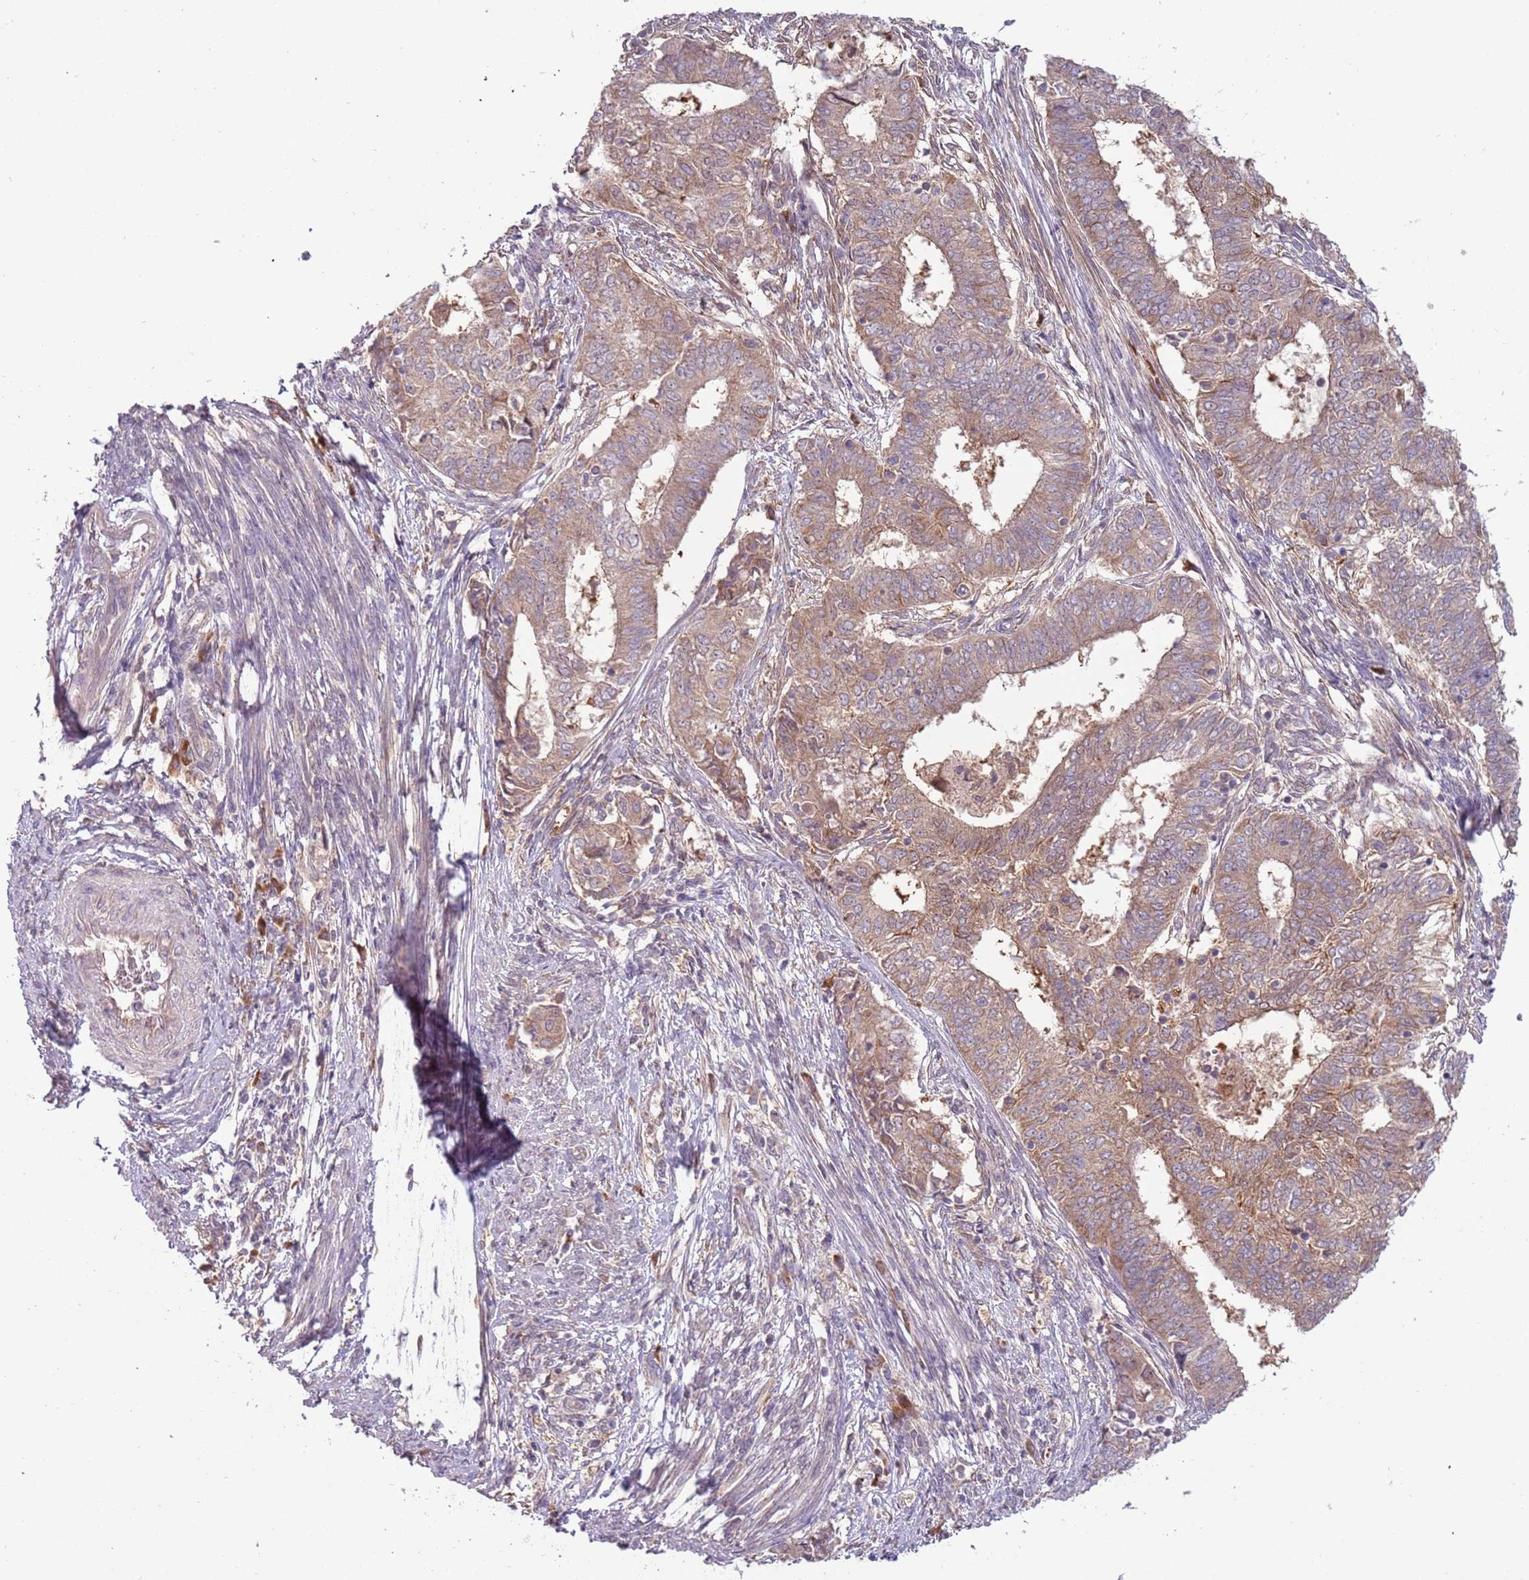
{"staining": {"intensity": "moderate", "quantity": ">75%", "location": "cytoplasmic/membranous"}, "tissue": "endometrial cancer", "cell_type": "Tumor cells", "image_type": "cancer", "snomed": [{"axis": "morphology", "description": "Adenocarcinoma, NOS"}, {"axis": "topography", "description": "Endometrium"}], "caption": "Immunohistochemistry staining of endometrial cancer (adenocarcinoma), which displays medium levels of moderate cytoplasmic/membranous staining in about >75% of tumor cells indicating moderate cytoplasmic/membranous protein staining. The staining was performed using DAB (brown) for protein detection and nuclei were counterstained in hematoxylin (blue).", "gene": "FECH", "patient": {"sex": "female", "age": 62}}